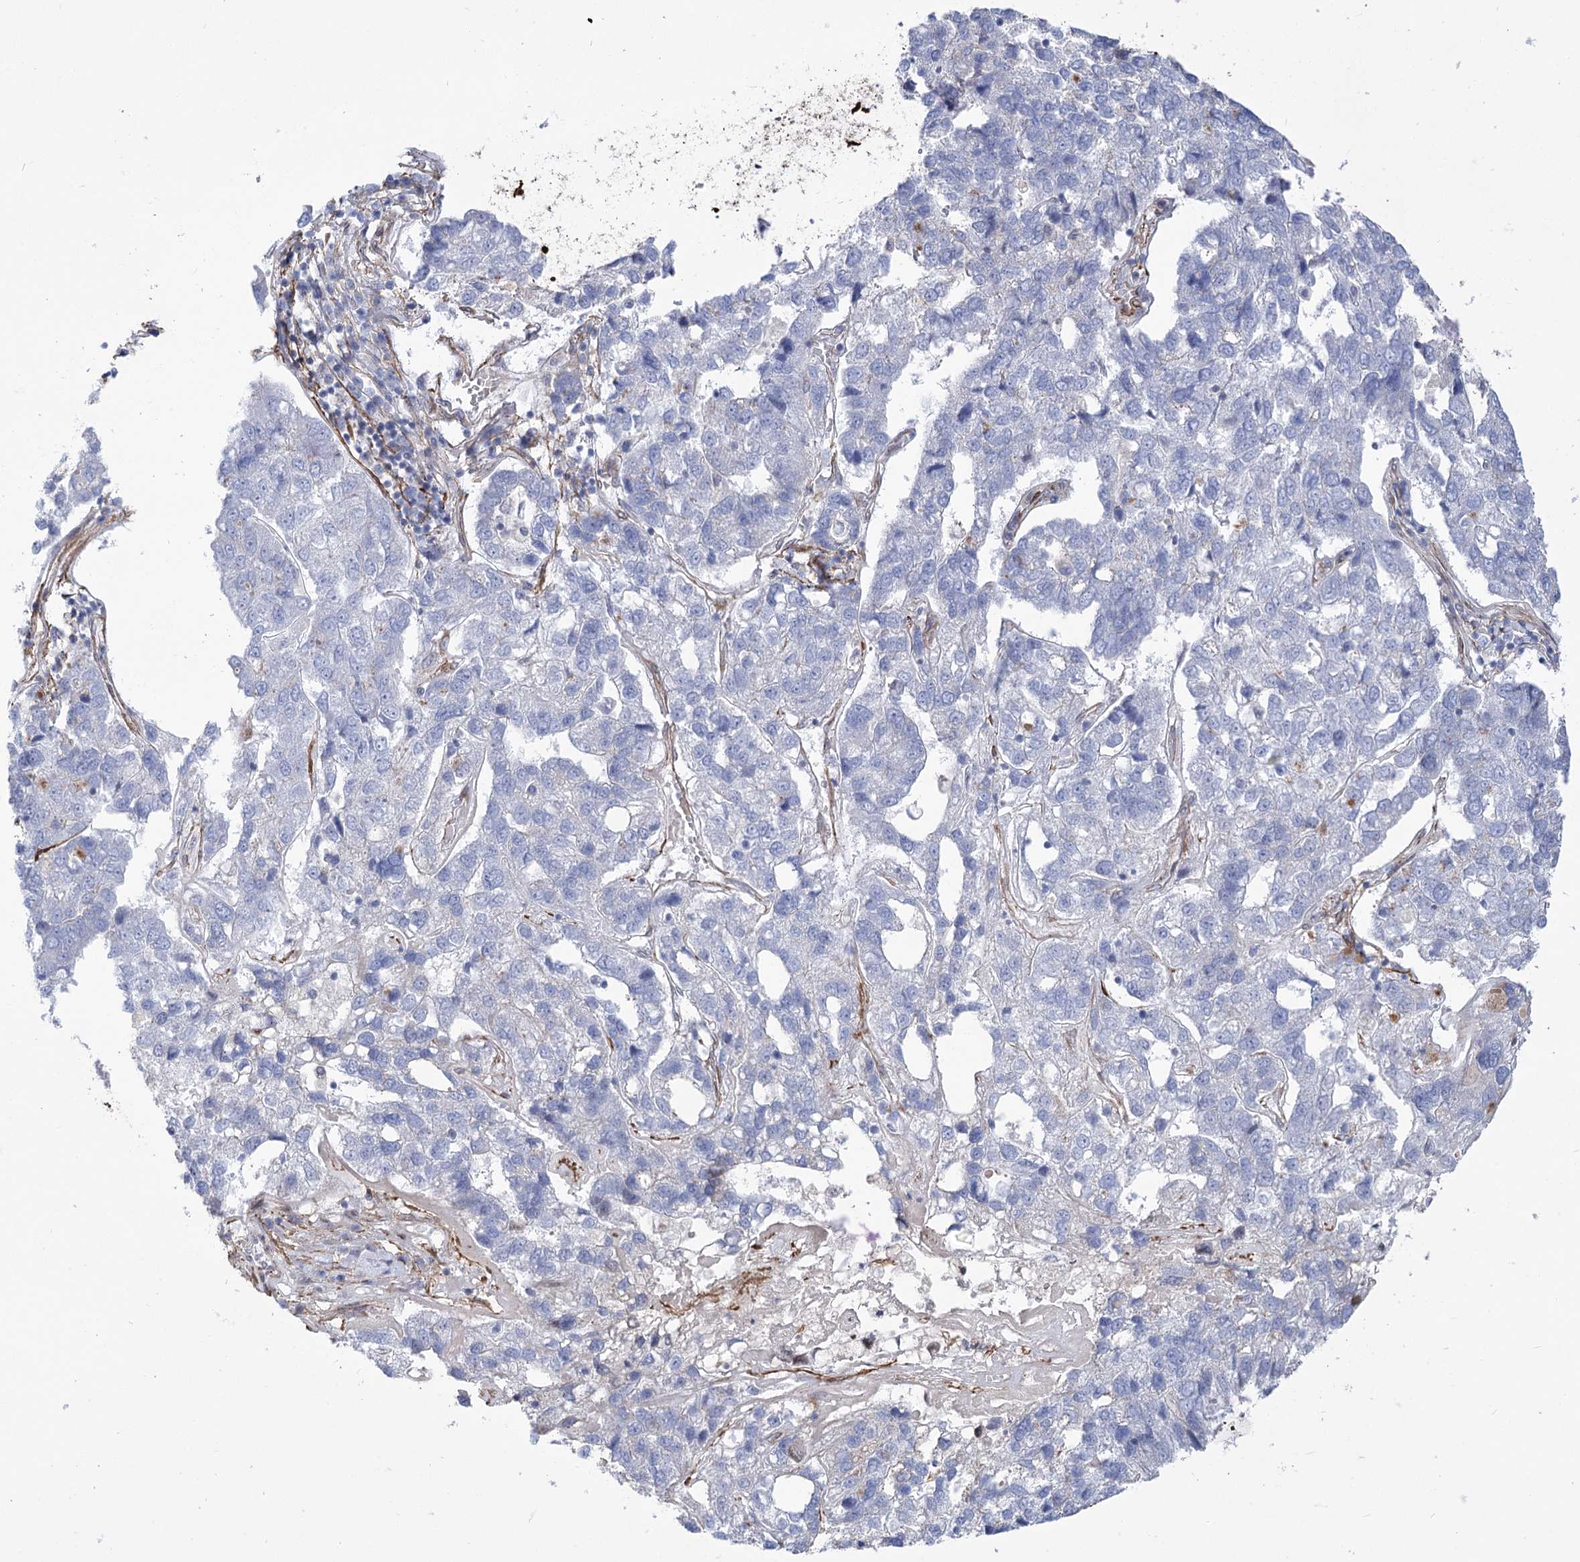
{"staining": {"intensity": "negative", "quantity": "none", "location": "none"}, "tissue": "pancreatic cancer", "cell_type": "Tumor cells", "image_type": "cancer", "snomed": [{"axis": "morphology", "description": "Adenocarcinoma, NOS"}, {"axis": "topography", "description": "Pancreas"}], "caption": "High power microscopy image of an IHC micrograph of pancreatic adenocarcinoma, revealing no significant expression in tumor cells.", "gene": "WASHC3", "patient": {"sex": "female", "age": 61}}